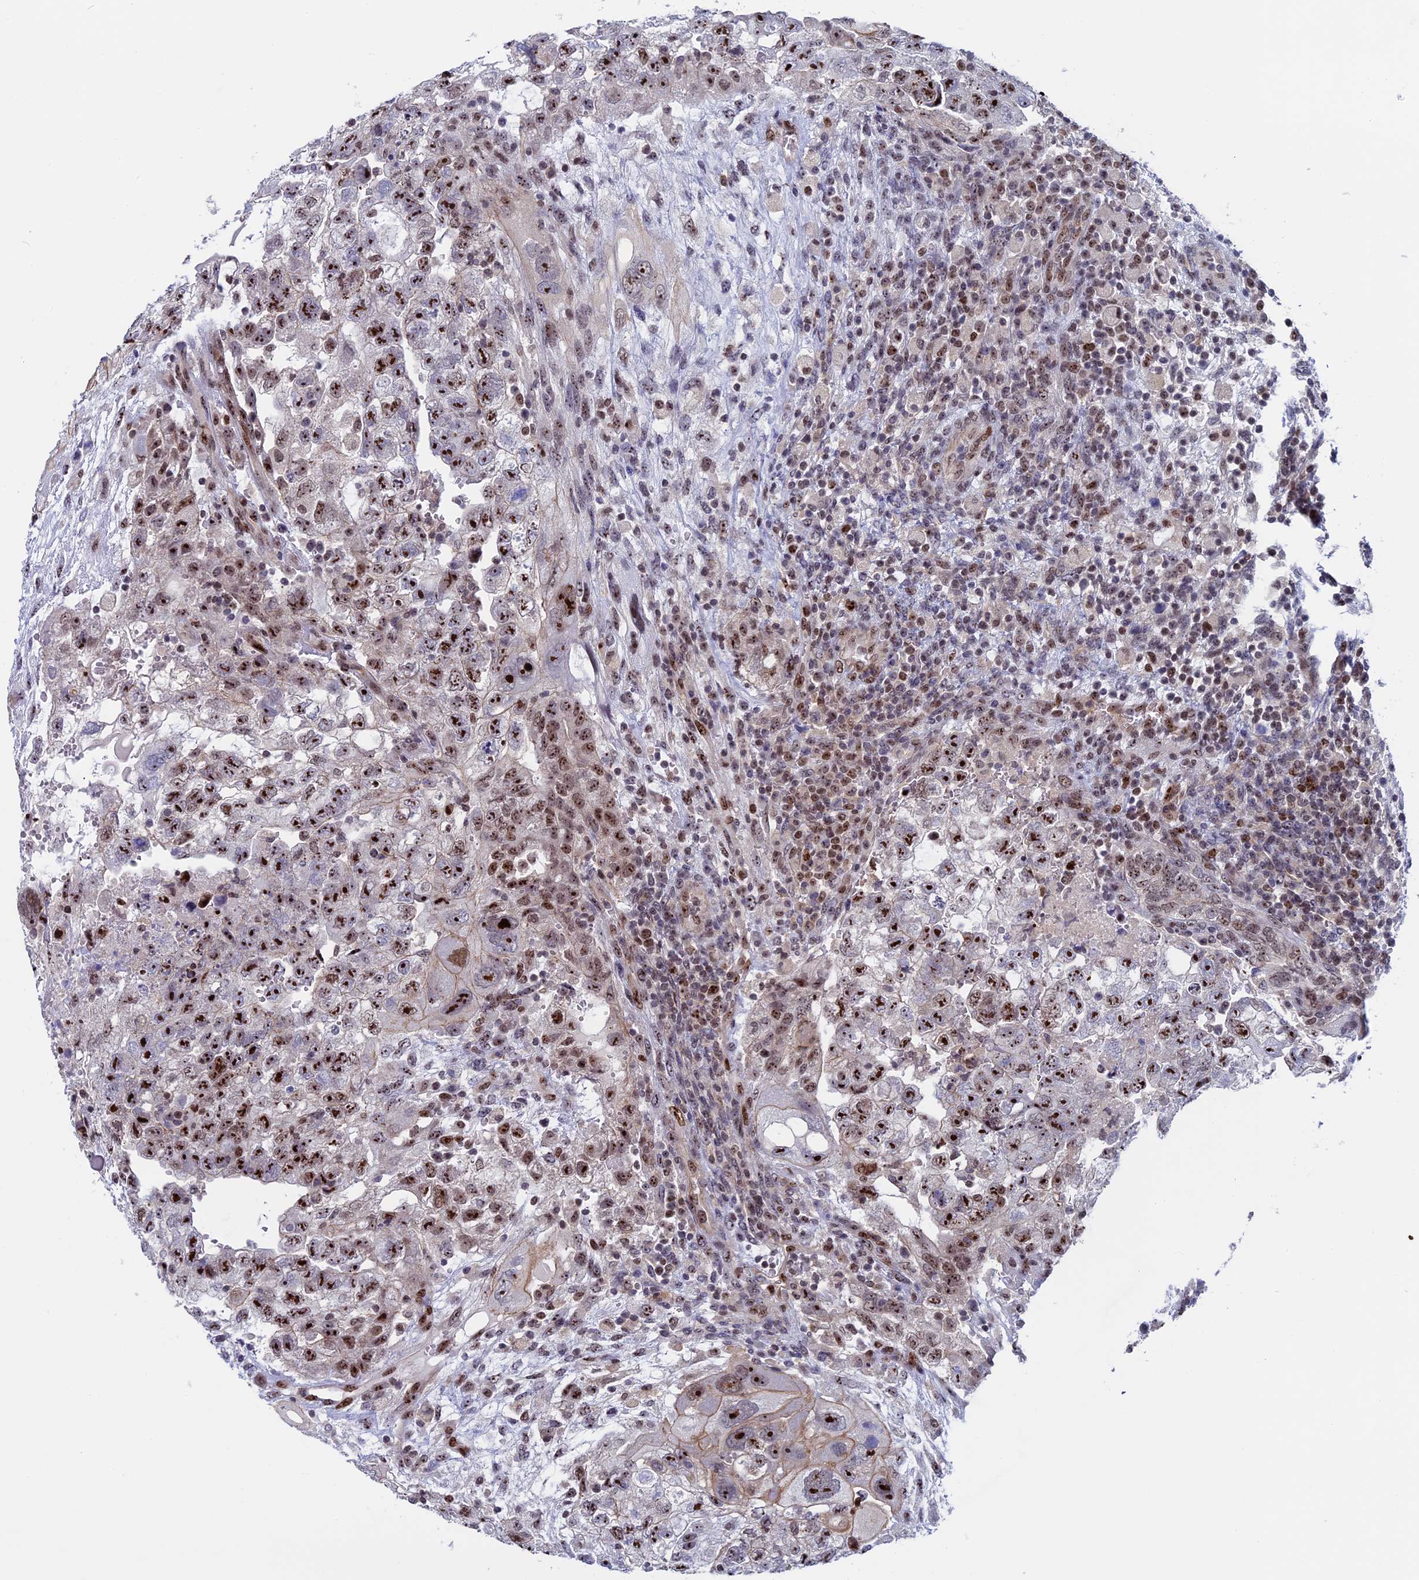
{"staining": {"intensity": "moderate", "quantity": ">75%", "location": "nuclear"}, "tissue": "testis cancer", "cell_type": "Tumor cells", "image_type": "cancer", "snomed": [{"axis": "morphology", "description": "Carcinoma, Embryonal, NOS"}, {"axis": "topography", "description": "Testis"}], "caption": "Protein expression analysis of testis cancer (embryonal carcinoma) displays moderate nuclear expression in approximately >75% of tumor cells.", "gene": "CCDC86", "patient": {"sex": "male", "age": 36}}